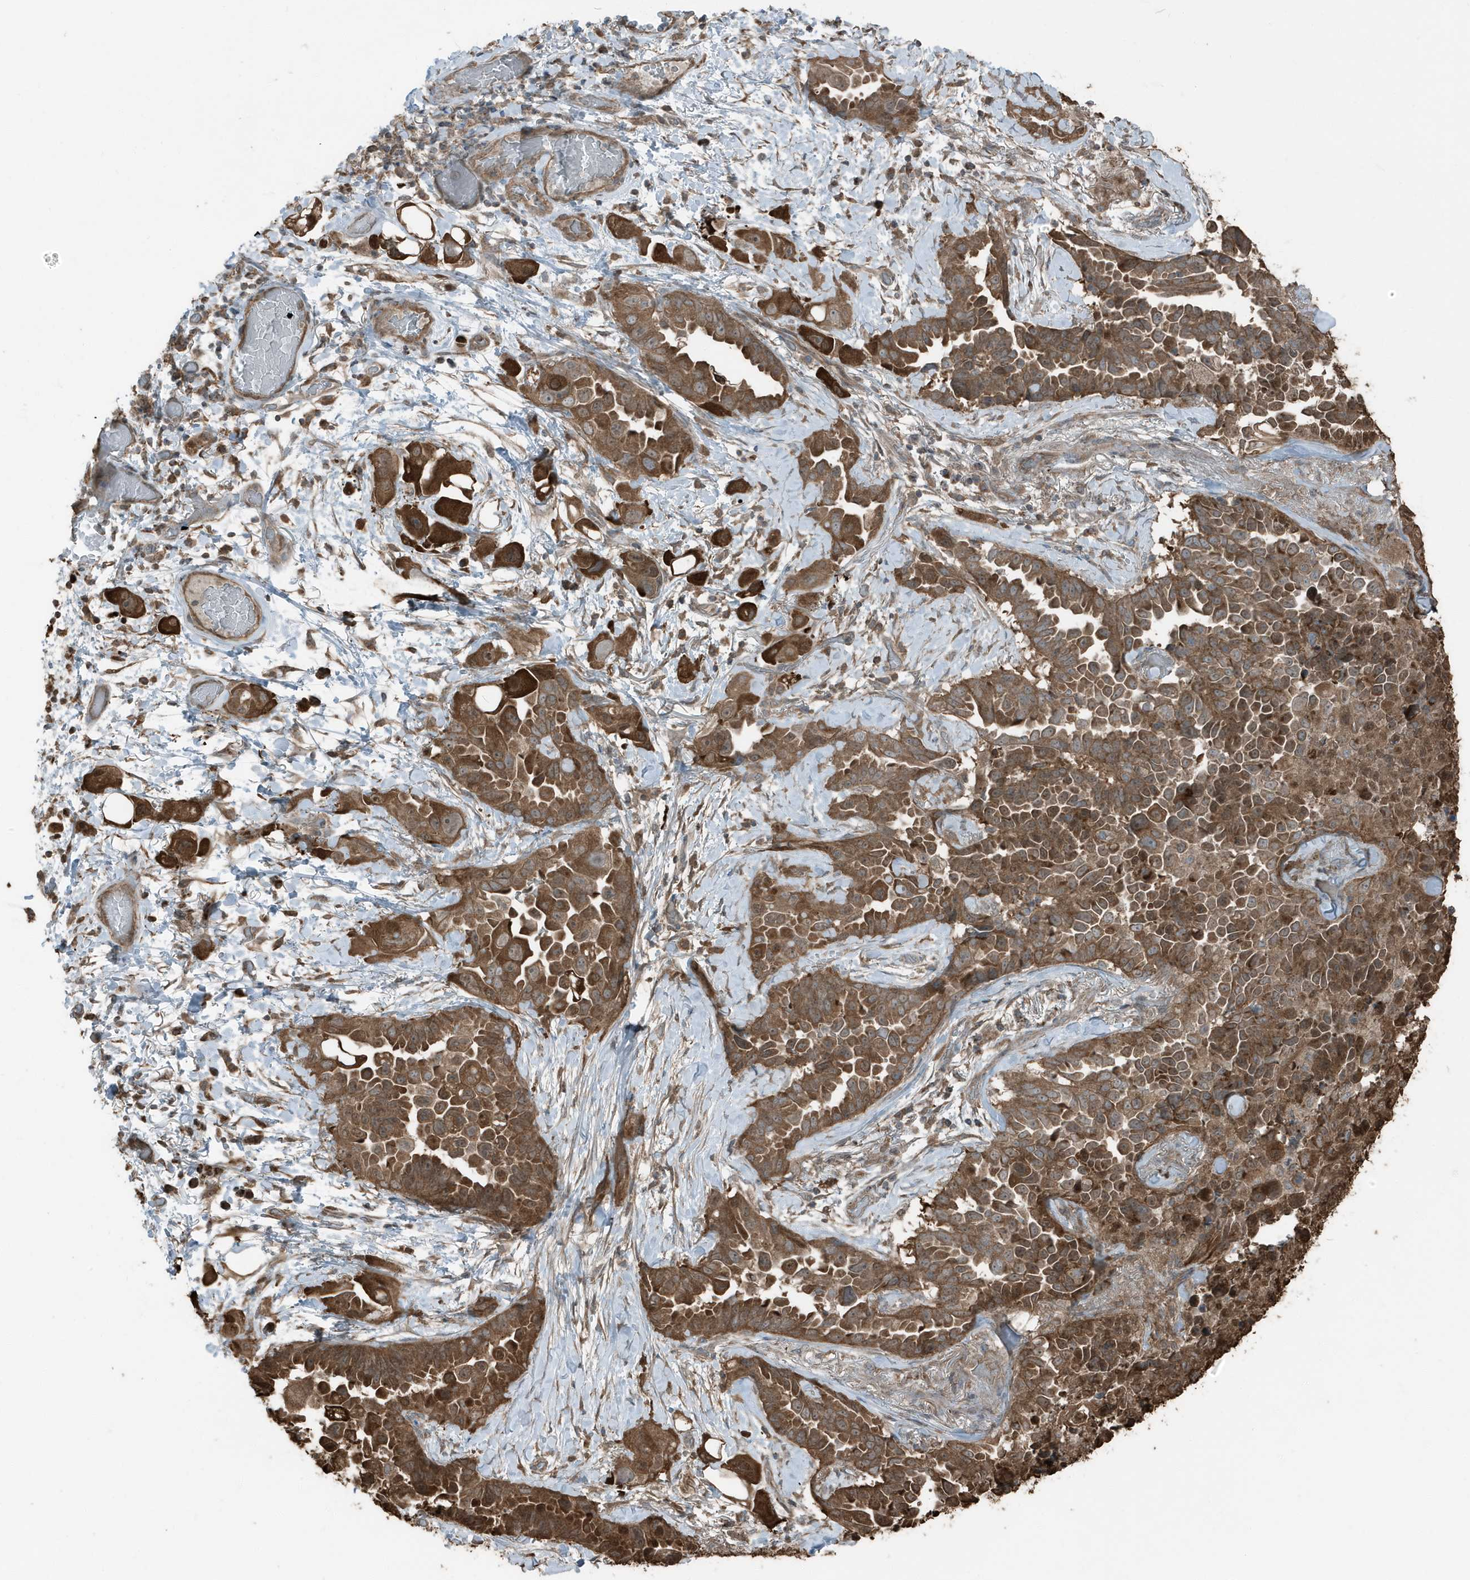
{"staining": {"intensity": "strong", "quantity": ">75%", "location": "cytoplasmic/membranous"}, "tissue": "lung cancer", "cell_type": "Tumor cells", "image_type": "cancer", "snomed": [{"axis": "morphology", "description": "Adenocarcinoma, NOS"}, {"axis": "topography", "description": "Lung"}], "caption": "IHC histopathology image of lung cancer (adenocarcinoma) stained for a protein (brown), which reveals high levels of strong cytoplasmic/membranous expression in about >75% of tumor cells.", "gene": "AZI2", "patient": {"sex": "female", "age": 67}}